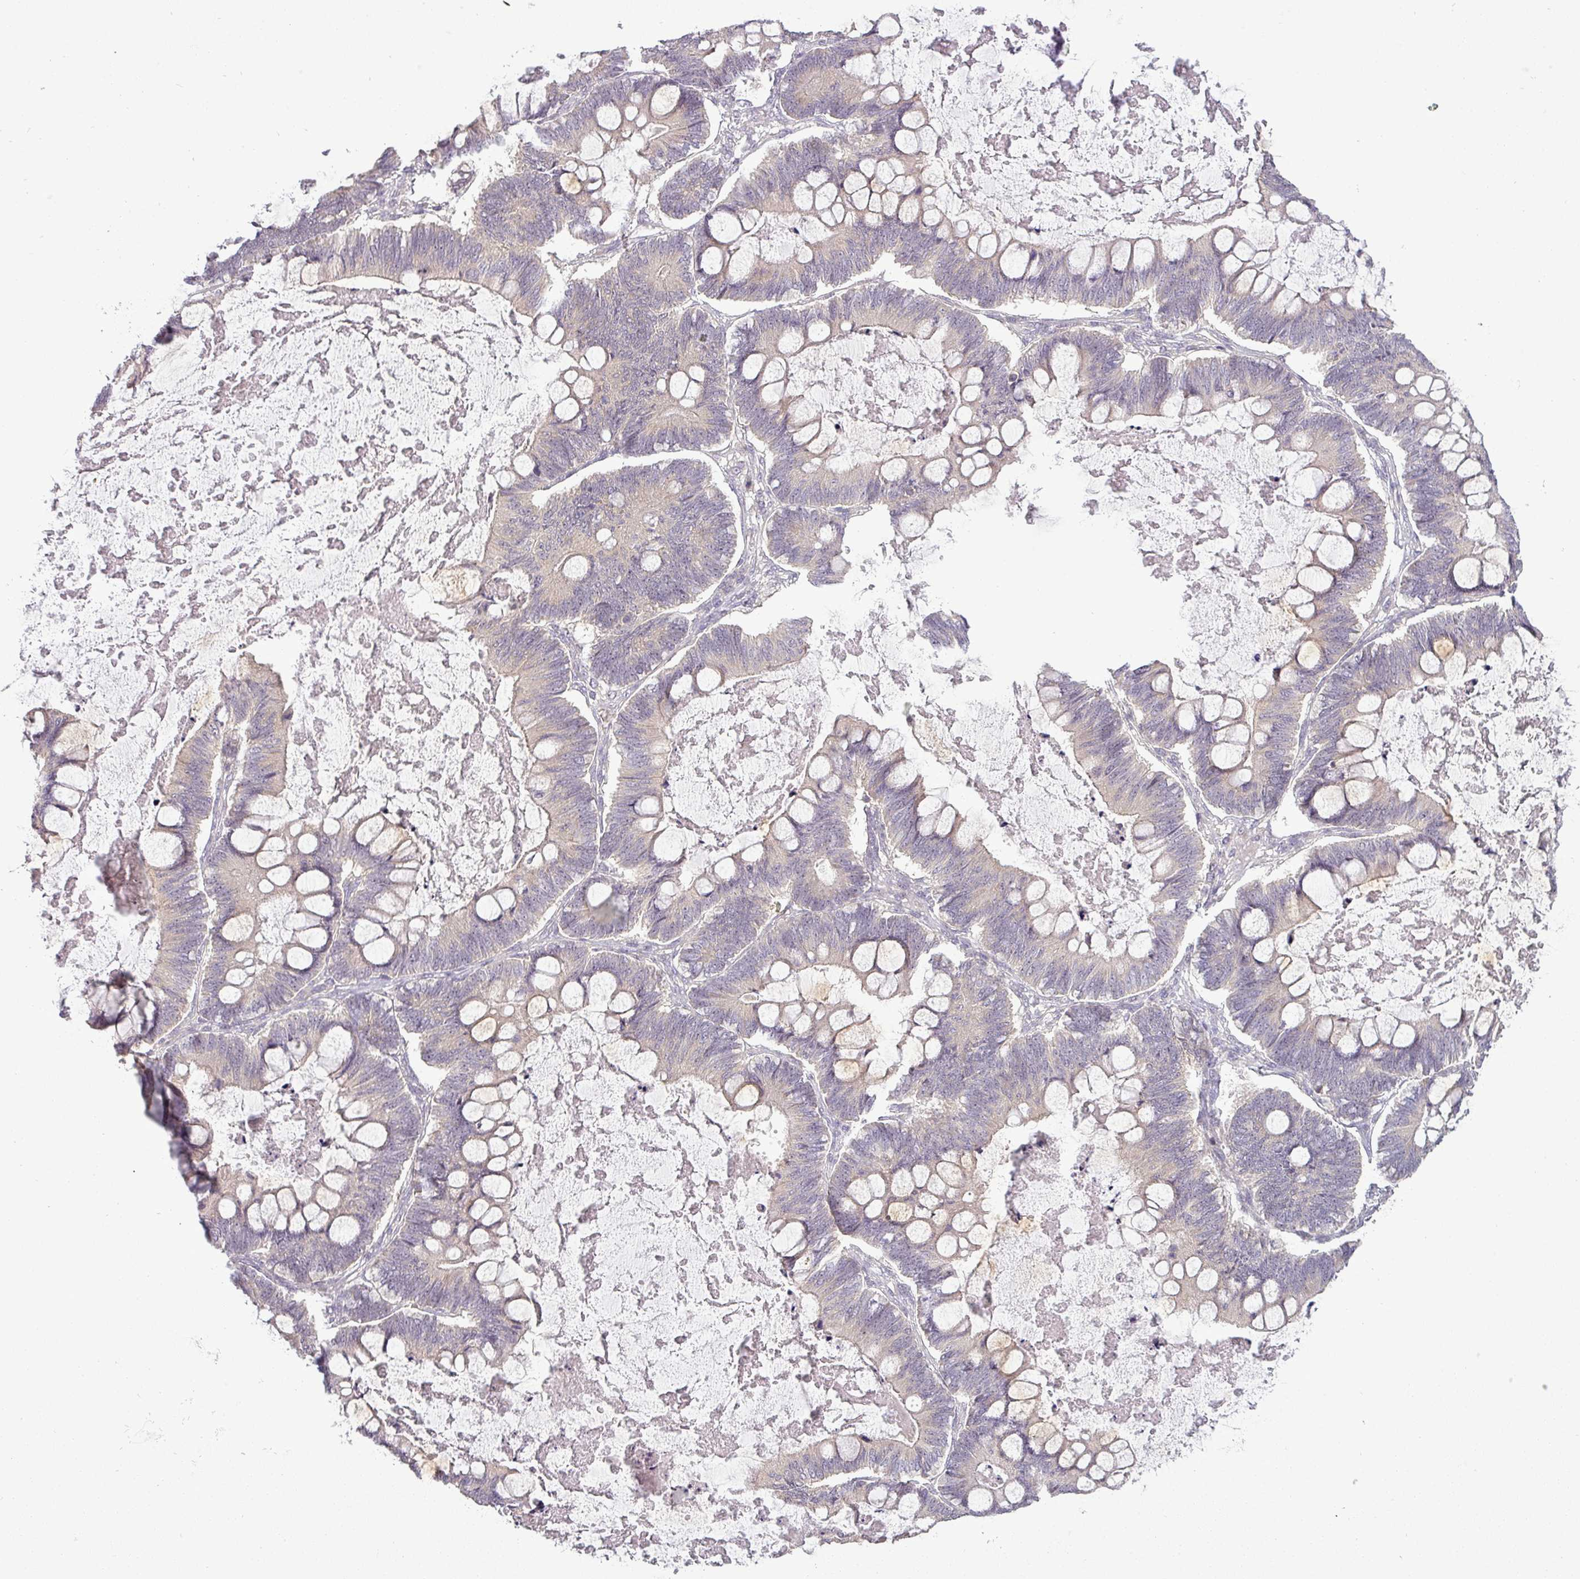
{"staining": {"intensity": "weak", "quantity": "<25%", "location": "cytoplasmic/membranous"}, "tissue": "ovarian cancer", "cell_type": "Tumor cells", "image_type": "cancer", "snomed": [{"axis": "morphology", "description": "Cystadenocarcinoma, mucinous, NOS"}, {"axis": "topography", "description": "Ovary"}], "caption": "The photomicrograph shows no significant expression in tumor cells of ovarian cancer (mucinous cystadenocarcinoma). (Brightfield microscopy of DAB (3,3'-diaminobenzidine) IHC at high magnification).", "gene": "NIN", "patient": {"sex": "female", "age": 61}}